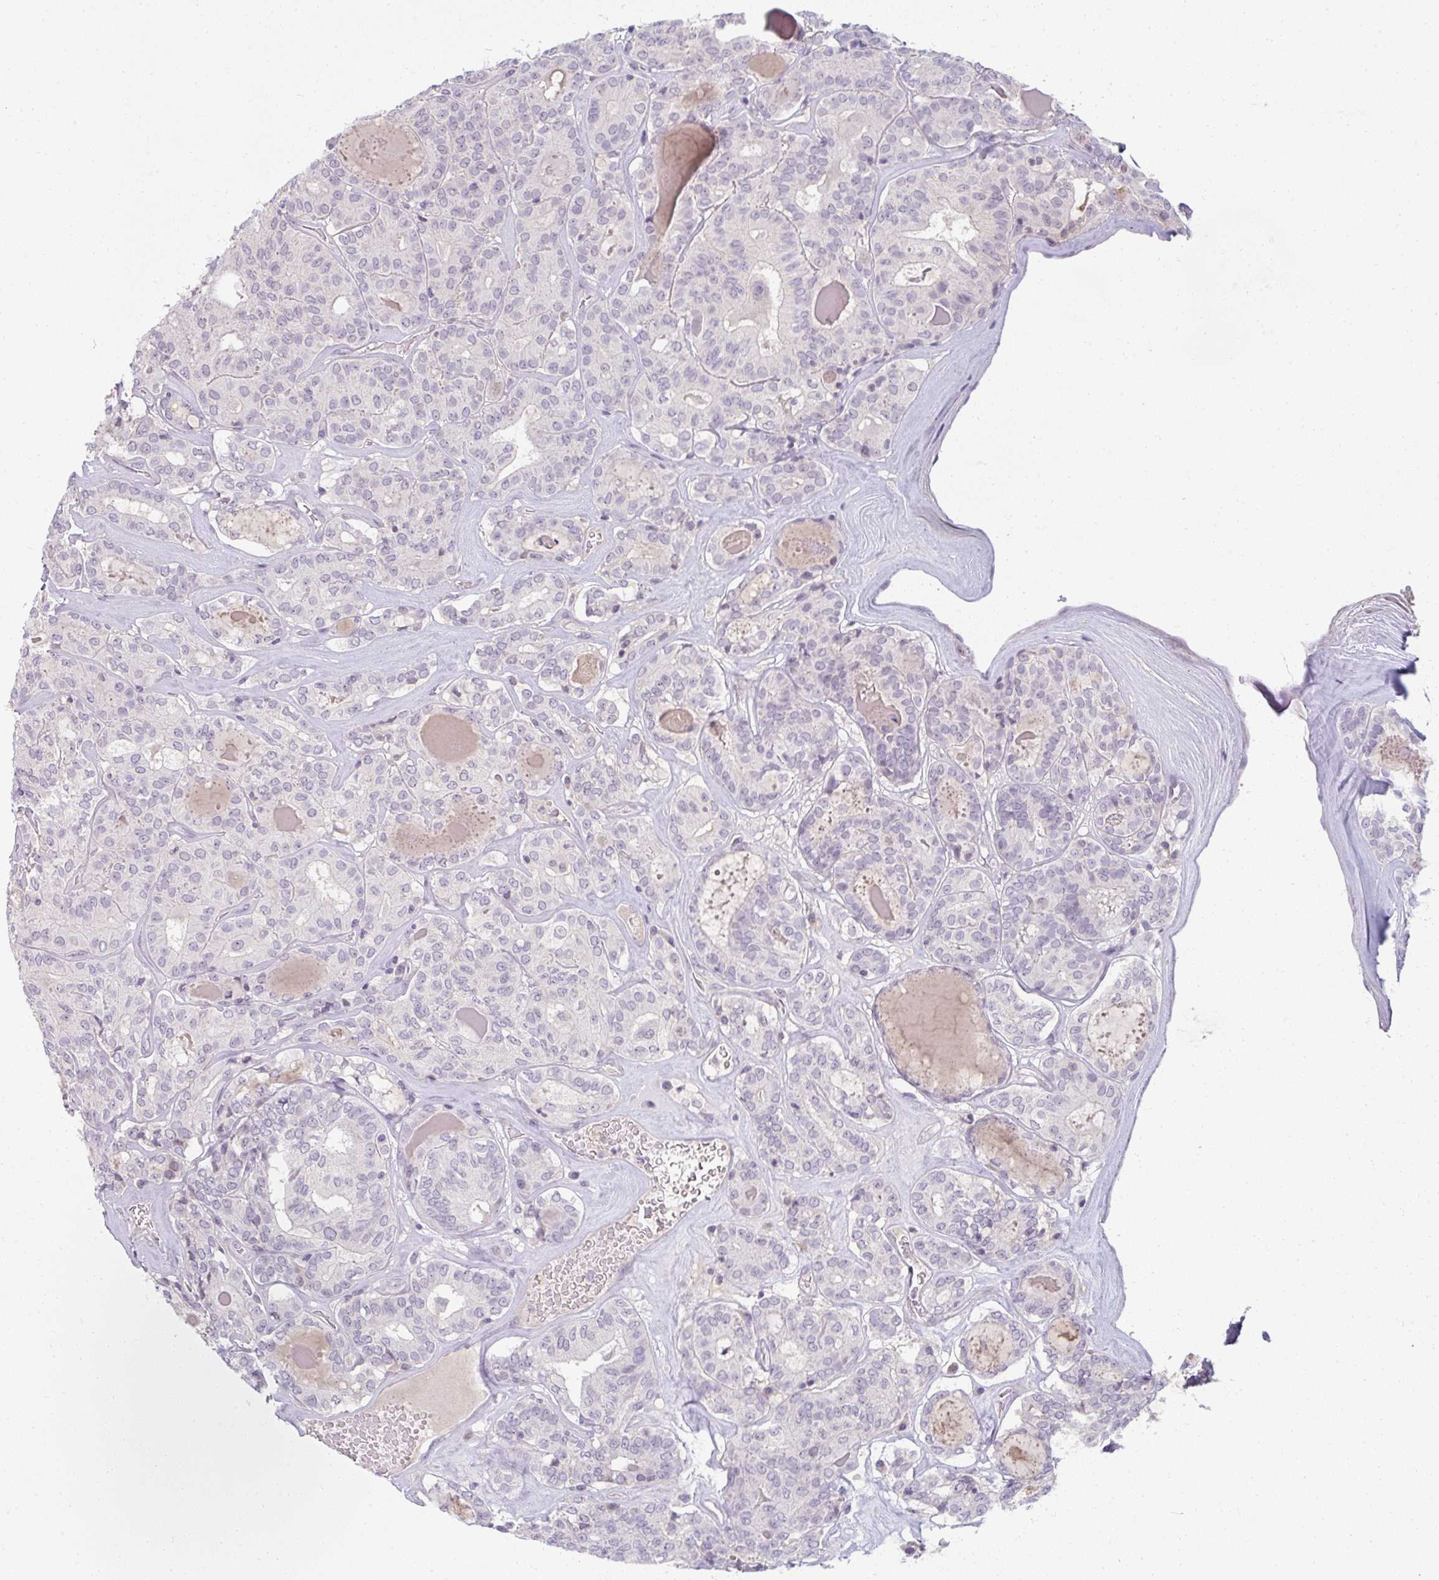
{"staining": {"intensity": "negative", "quantity": "none", "location": "none"}, "tissue": "thyroid cancer", "cell_type": "Tumor cells", "image_type": "cancer", "snomed": [{"axis": "morphology", "description": "Papillary adenocarcinoma, NOS"}, {"axis": "topography", "description": "Thyroid gland"}], "caption": "High power microscopy histopathology image of an IHC photomicrograph of thyroid cancer (papillary adenocarcinoma), revealing no significant positivity in tumor cells. (DAB (3,3'-diaminobenzidine) immunohistochemistry visualized using brightfield microscopy, high magnification).", "gene": "PPFIA4", "patient": {"sex": "female", "age": 72}}